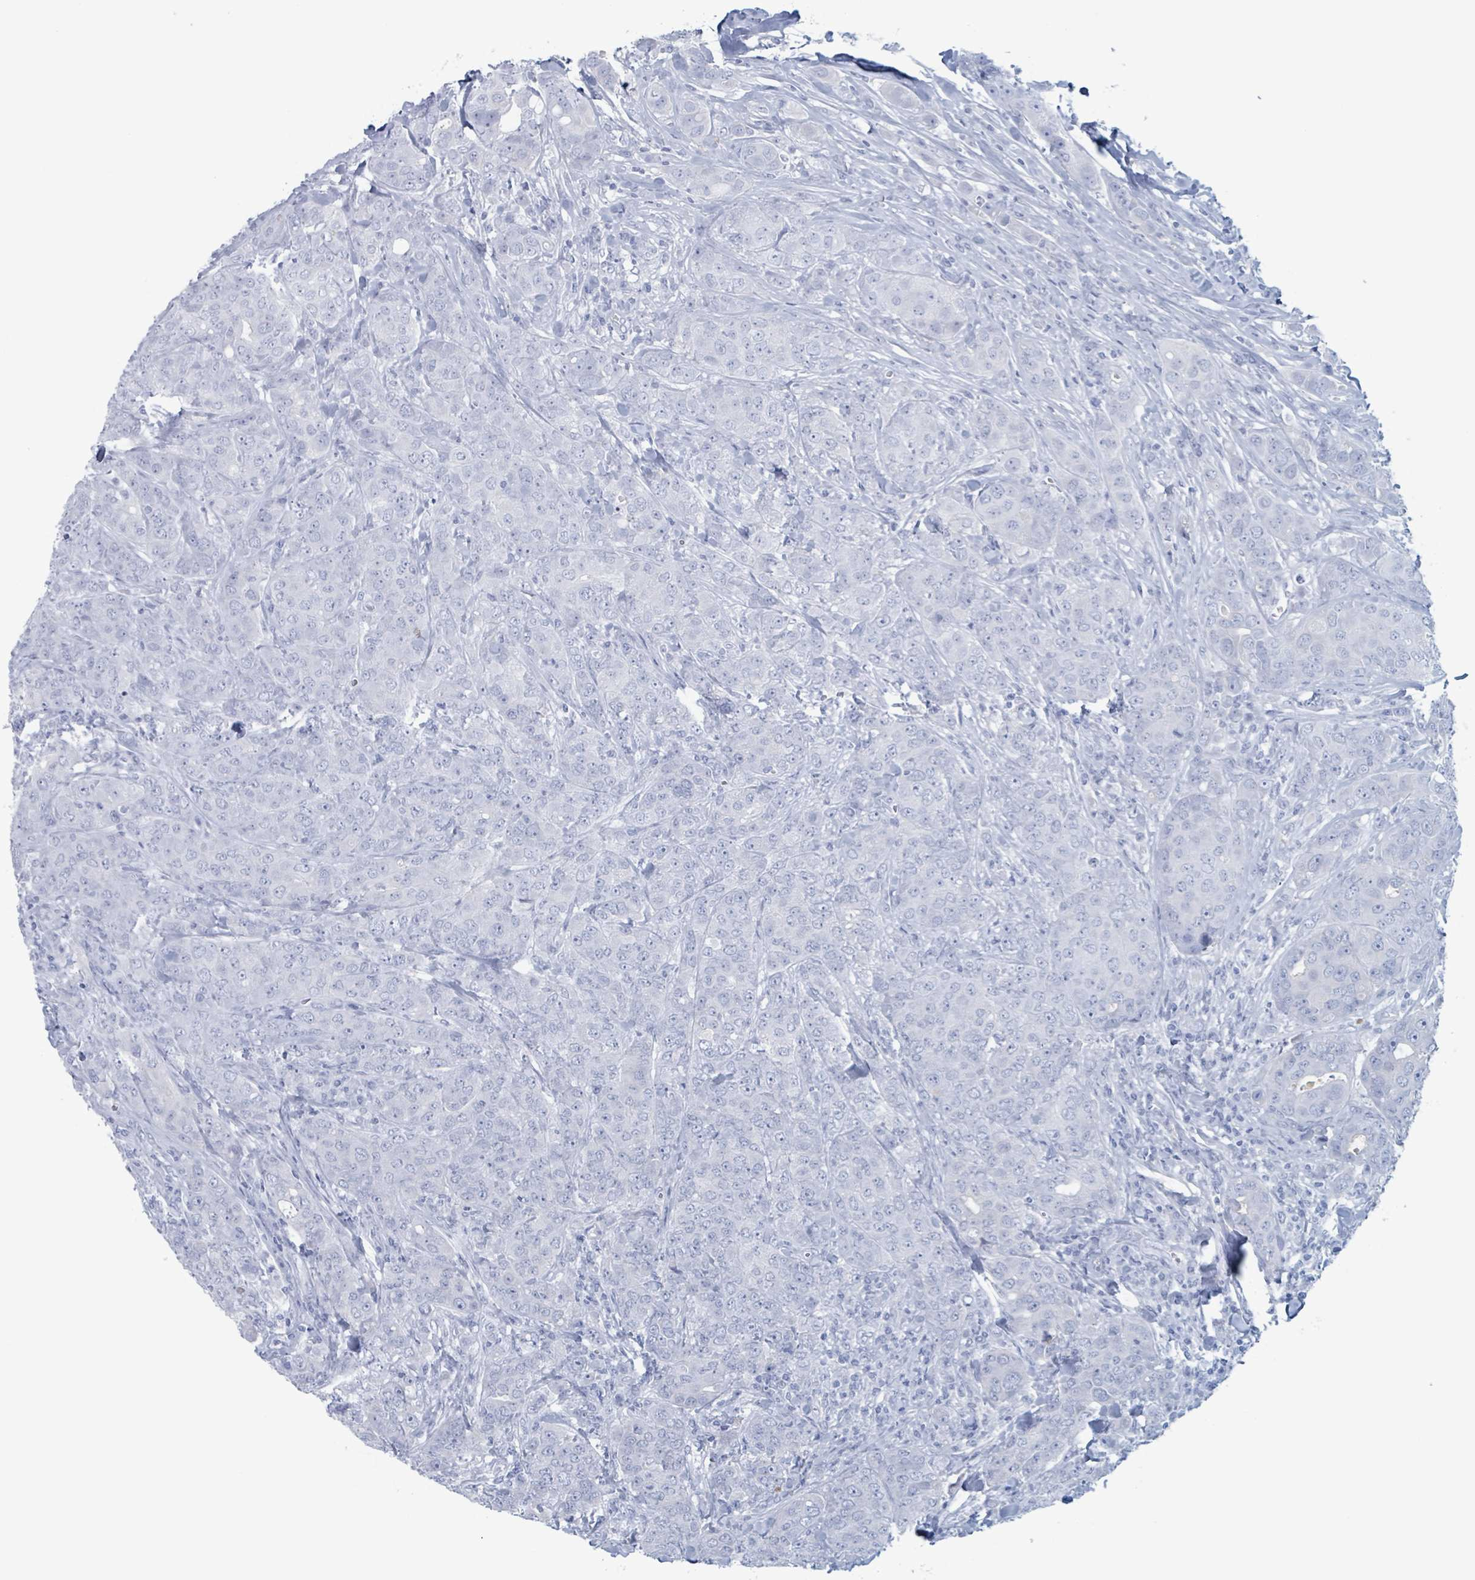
{"staining": {"intensity": "negative", "quantity": "none", "location": "none"}, "tissue": "breast cancer", "cell_type": "Tumor cells", "image_type": "cancer", "snomed": [{"axis": "morphology", "description": "Duct carcinoma"}, {"axis": "topography", "description": "Breast"}], "caption": "This is a image of immunohistochemistry (IHC) staining of infiltrating ductal carcinoma (breast), which shows no staining in tumor cells. The staining was performed using DAB to visualize the protein expression in brown, while the nuclei were stained in blue with hematoxylin (Magnification: 20x).", "gene": "KLK4", "patient": {"sex": "female", "age": 43}}